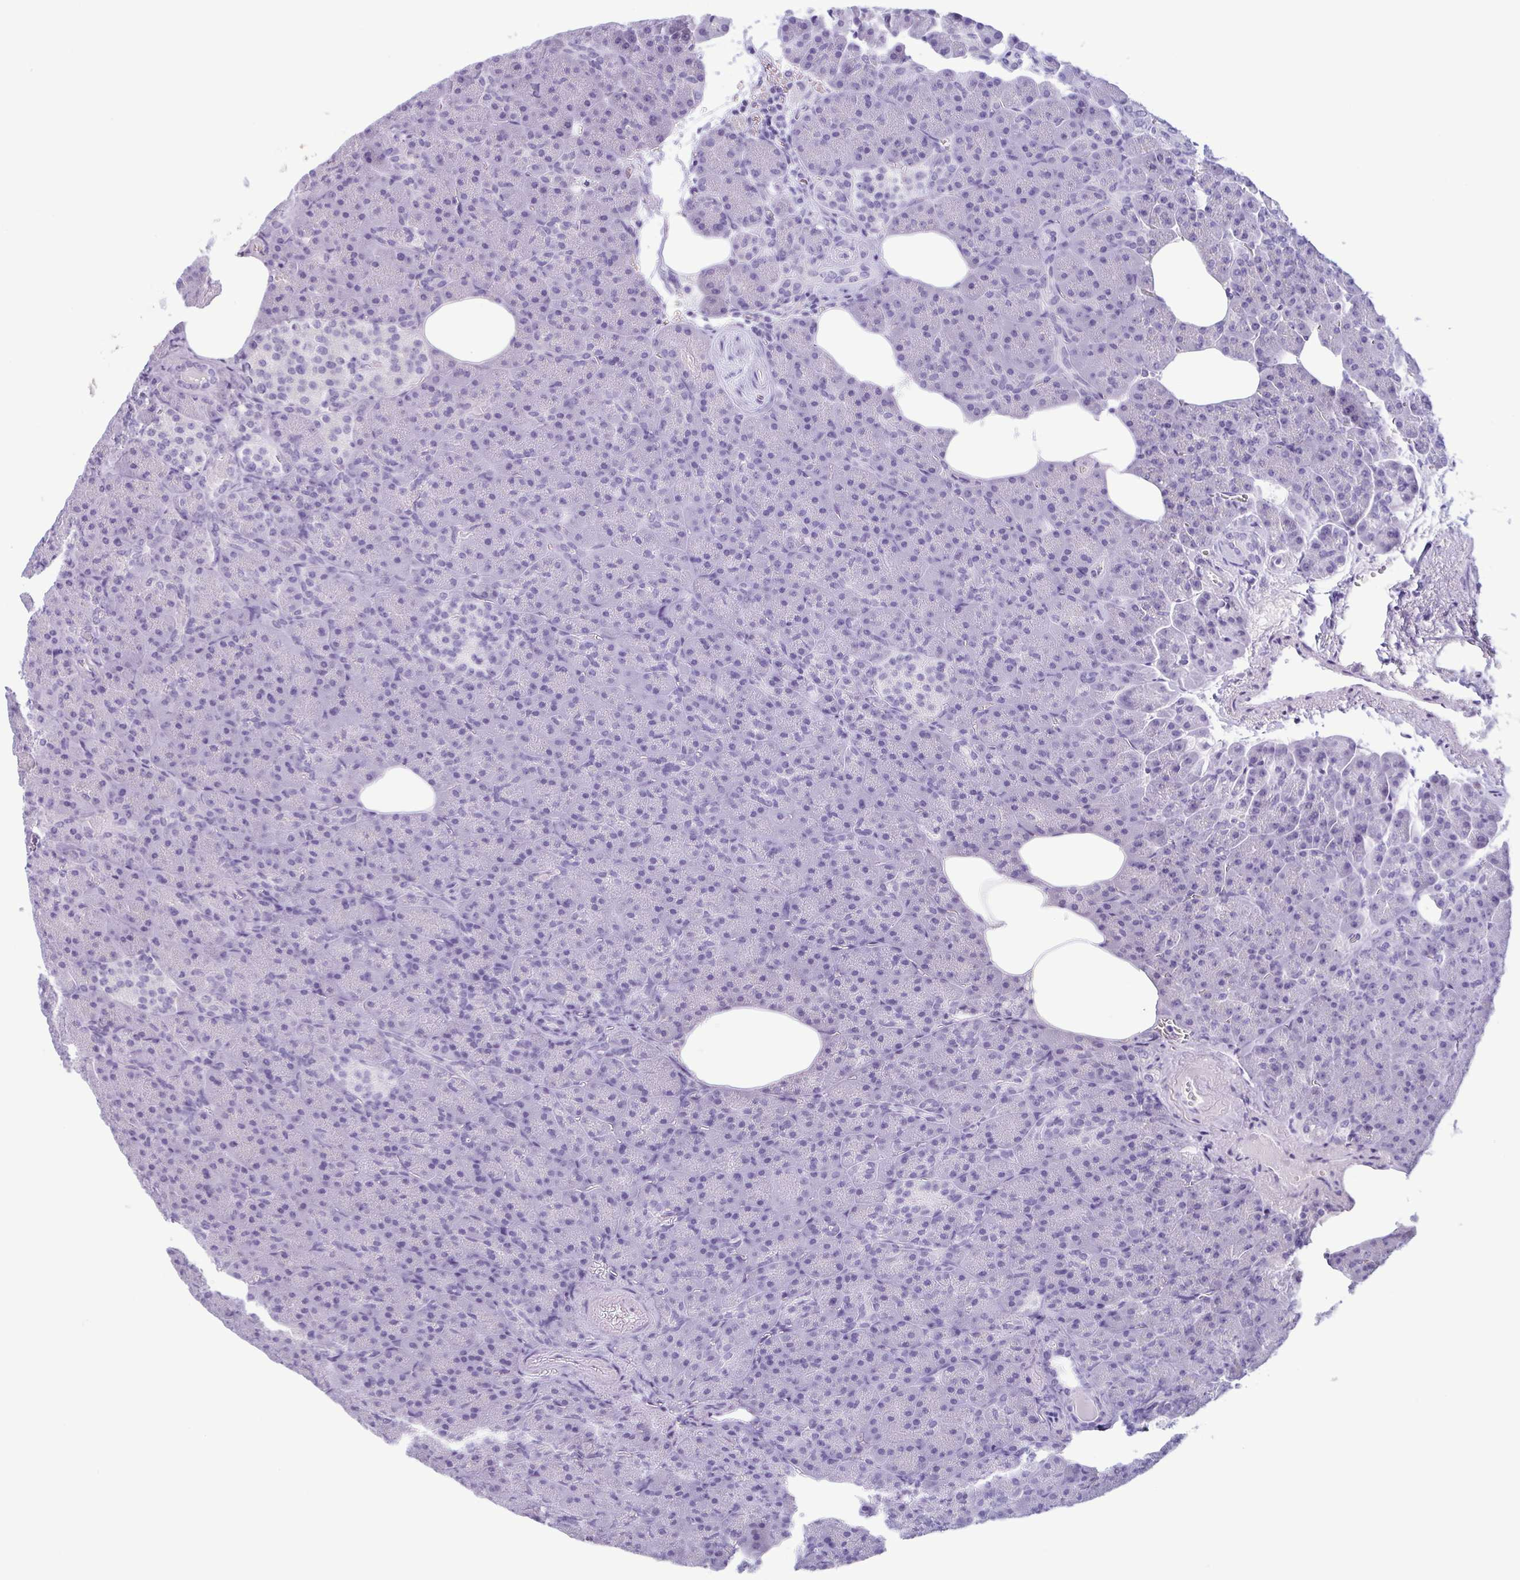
{"staining": {"intensity": "negative", "quantity": "none", "location": "none"}, "tissue": "pancreas", "cell_type": "Exocrine glandular cells", "image_type": "normal", "snomed": [{"axis": "morphology", "description": "Normal tissue, NOS"}, {"axis": "topography", "description": "Pancreas"}], "caption": "Immunohistochemistry micrograph of unremarkable pancreas stained for a protein (brown), which exhibits no expression in exocrine glandular cells.", "gene": "LTF", "patient": {"sex": "female", "age": 74}}